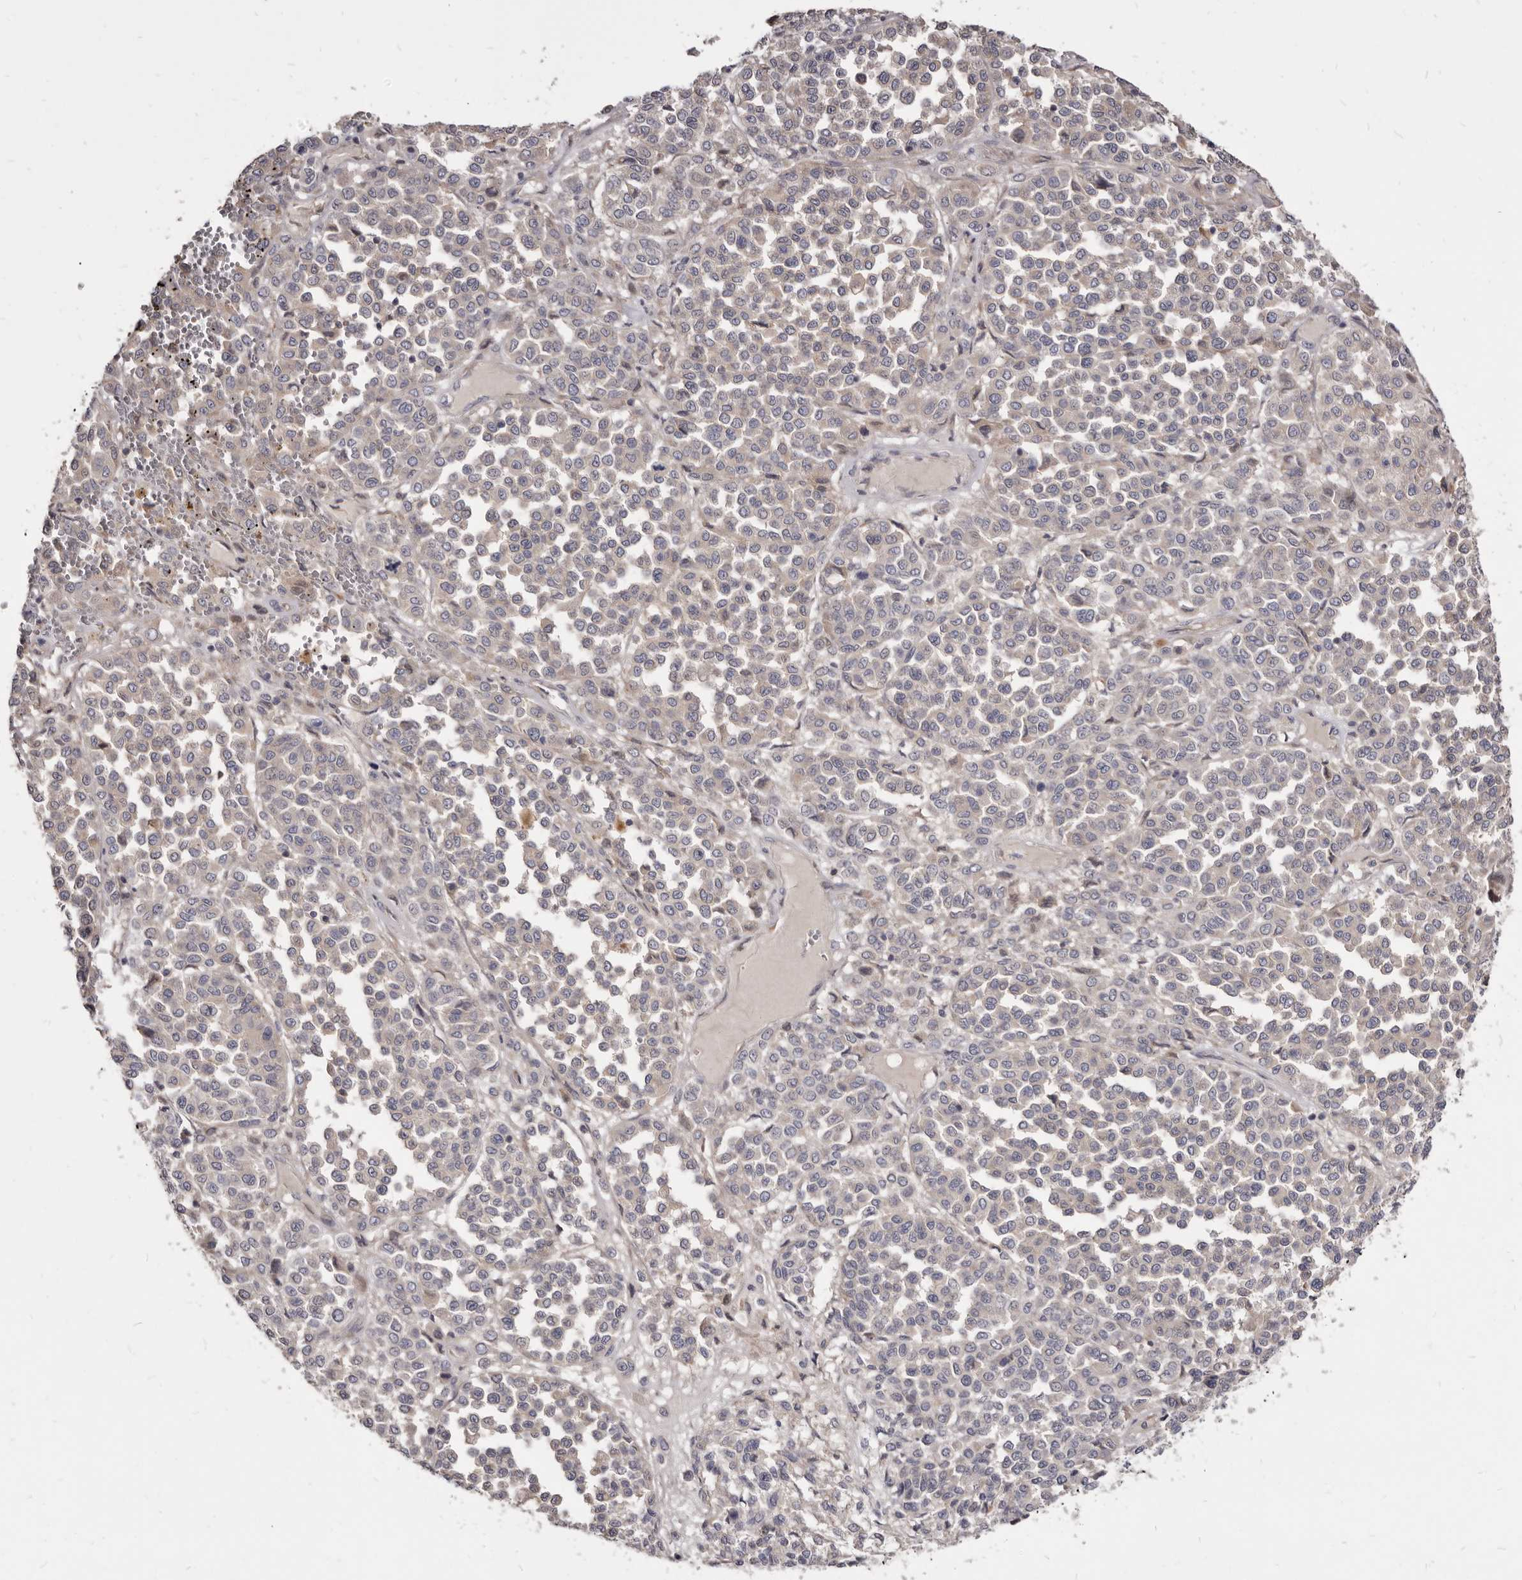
{"staining": {"intensity": "negative", "quantity": "none", "location": "none"}, "tissue": "melanoma", "cell_type": "Tumor cells", "image_type": "cancer", "snomed": [{"axis": "morphology", "description": "Malignant melanoma, Metastatic site"}, {"axis": "topography", "description": "Pancreas"}], "caption": "An image of melanoma stained for a protein reveals no brown staining in tumor cells.", "gene": "FAS", "patient": {"sex": "female", "age": 30}}